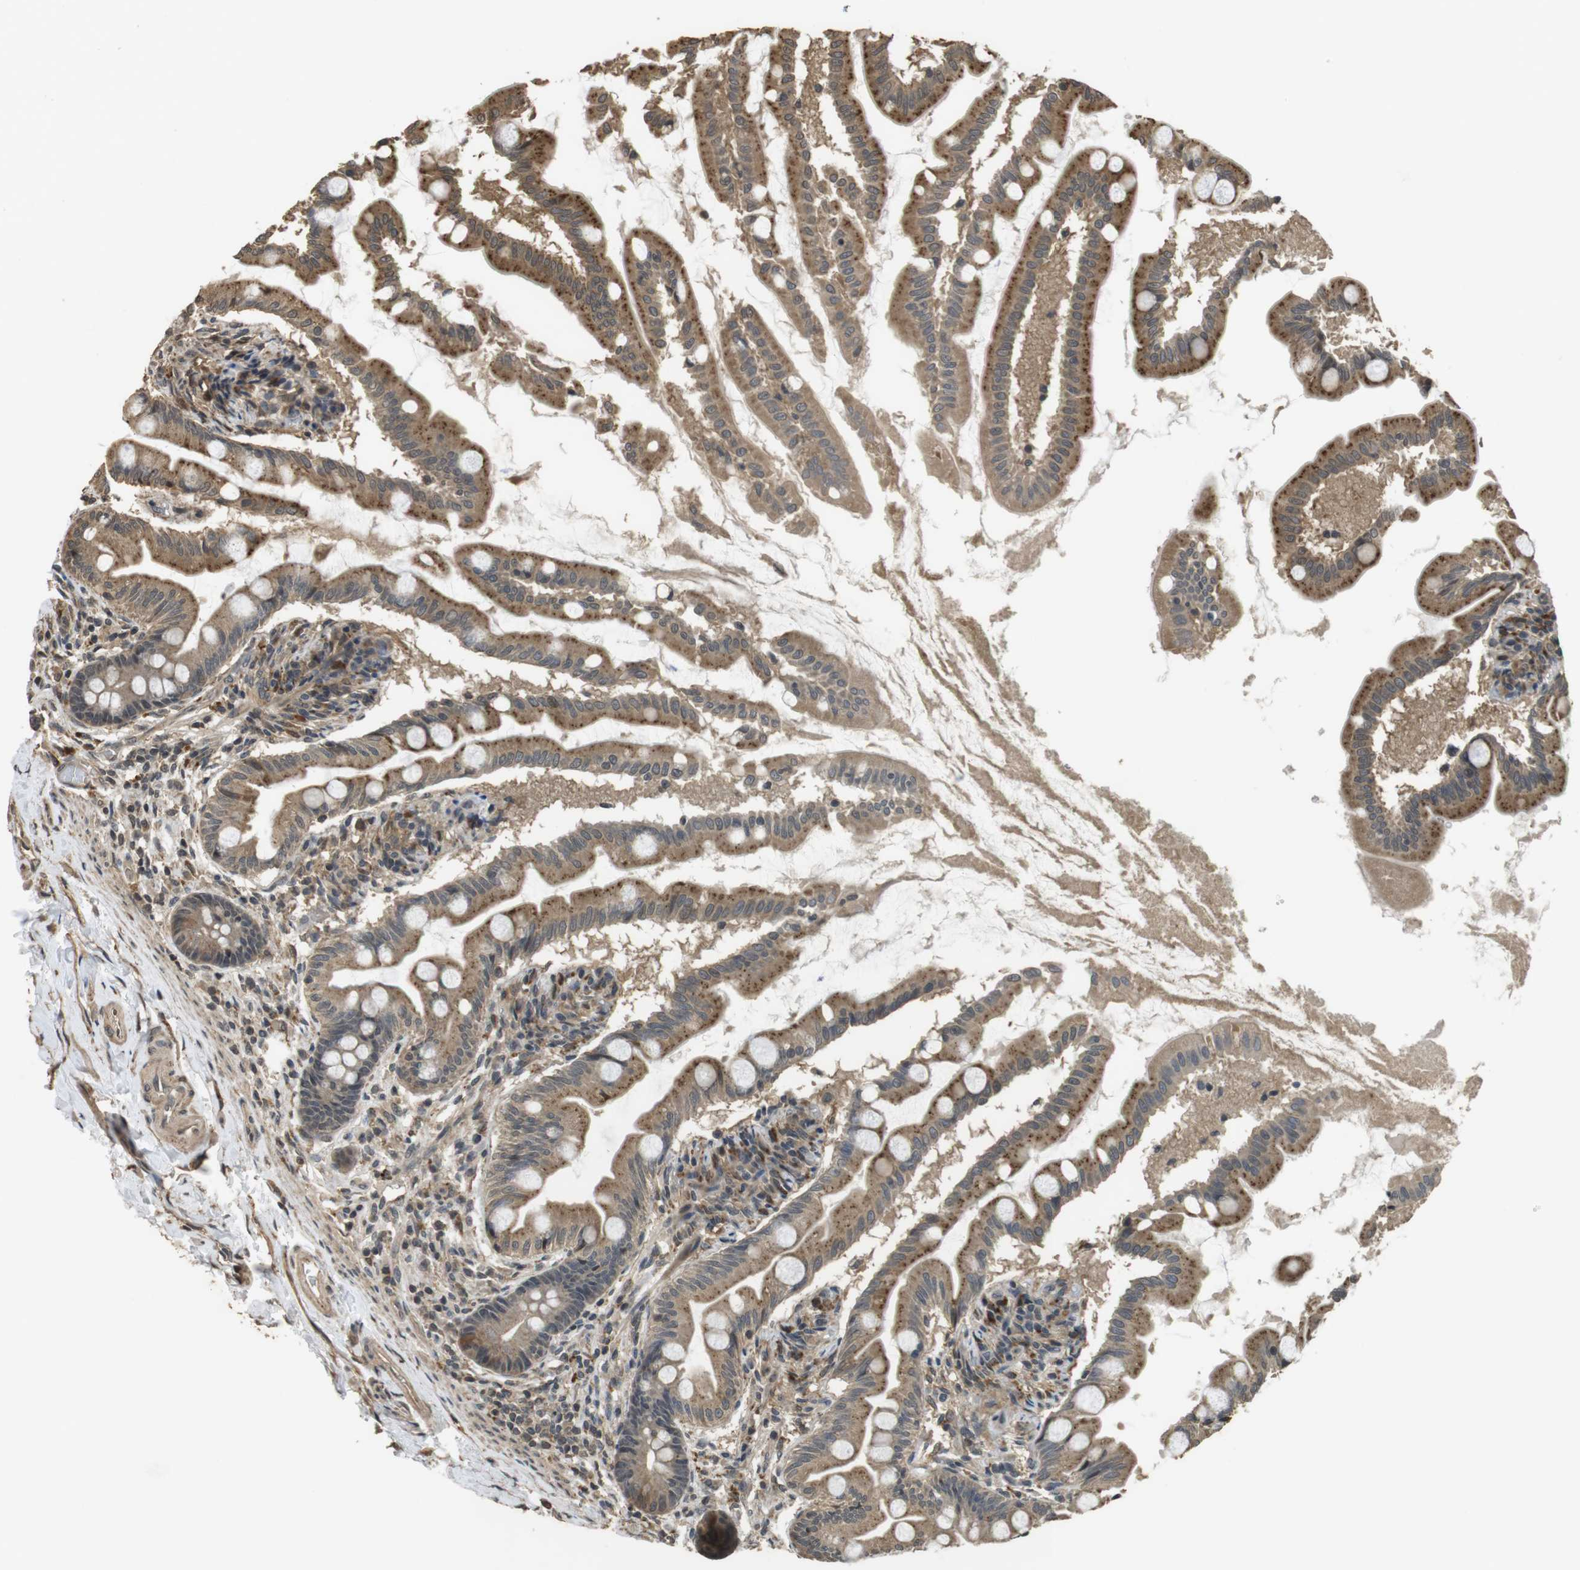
{"staining": {"intensity": "moderate", "quantity": ">75%", "location": "cytoplasmic/membranous"}, "tissue": "small intestine", "cell_type": "Glandular cells", "image_type": "normal", "snomed": [{"axis": "morphology", "description": "Normal tissue, NOS"}, {"axis": "topography", "description": "Small intestine"}], "caption": "Protein expression analysis of unremarkable human small intestine reveals moderate cytoplasmic/membranous expression in about >75% of glandular cells.", "gene": "FZD10", "patient": {"sex": "female", "age": 56}}